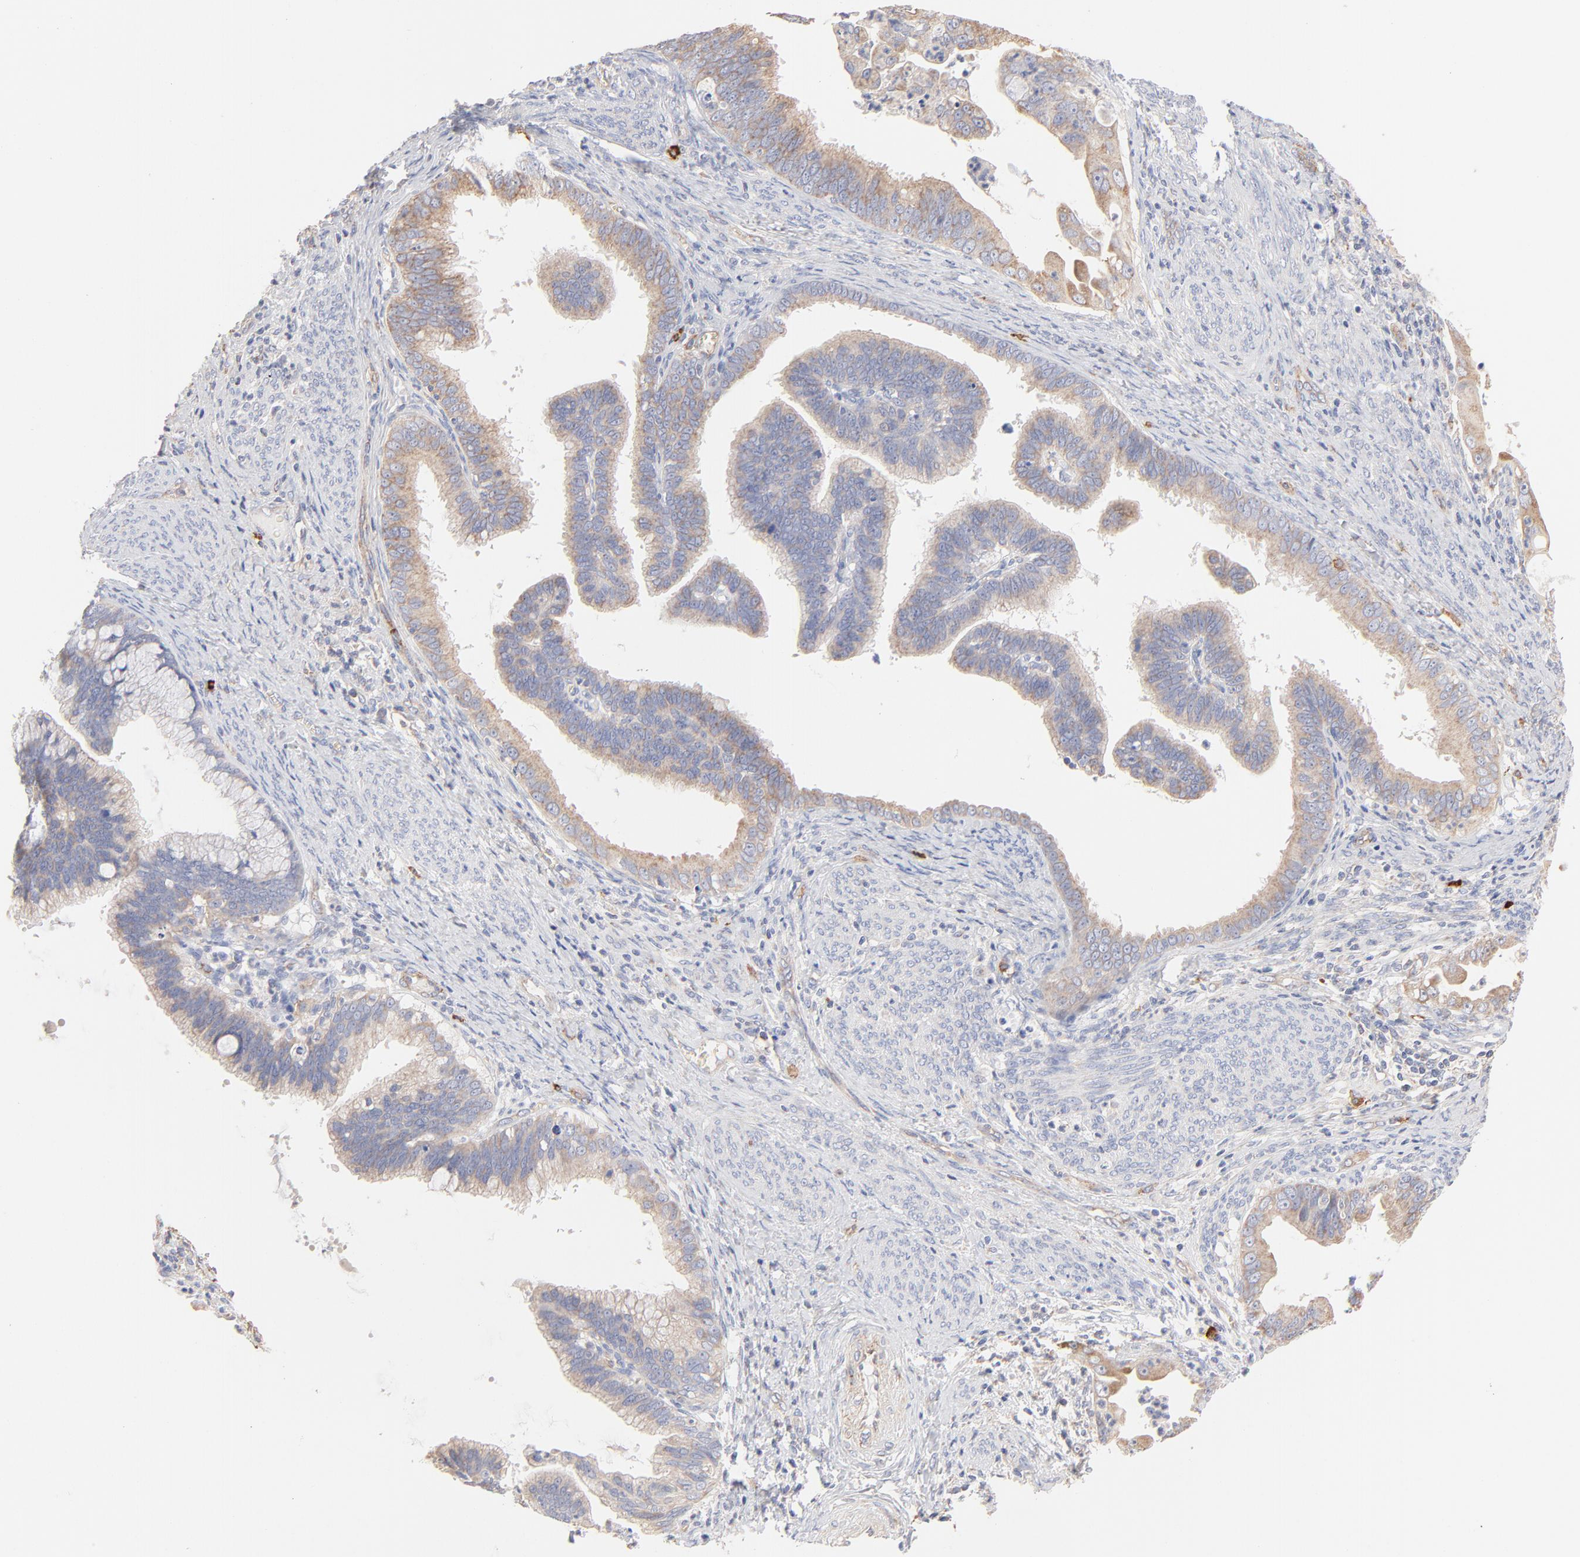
{"staining": {"intensity": "weak", "quantity": ">75%", "location": "cytoplasmic/membranous"}, "tissue": "cervical cancer", "cell_type": "Tumor cells", "image_type": "cancer", "snomed": [{"axis": "morphology", "description": "Adenocarcinoma, NOS"}, {"axis": "topography", "description": "Cervix"}], "caption": "Immunohistochemical staining of human cervical adenocarcinoma reveals low levels of weak cytoplasmic/membranous protein positivity in about >75% of tumor cells.", "gene": "SPTB", "patient": {"sex": "female", "age": 47}}